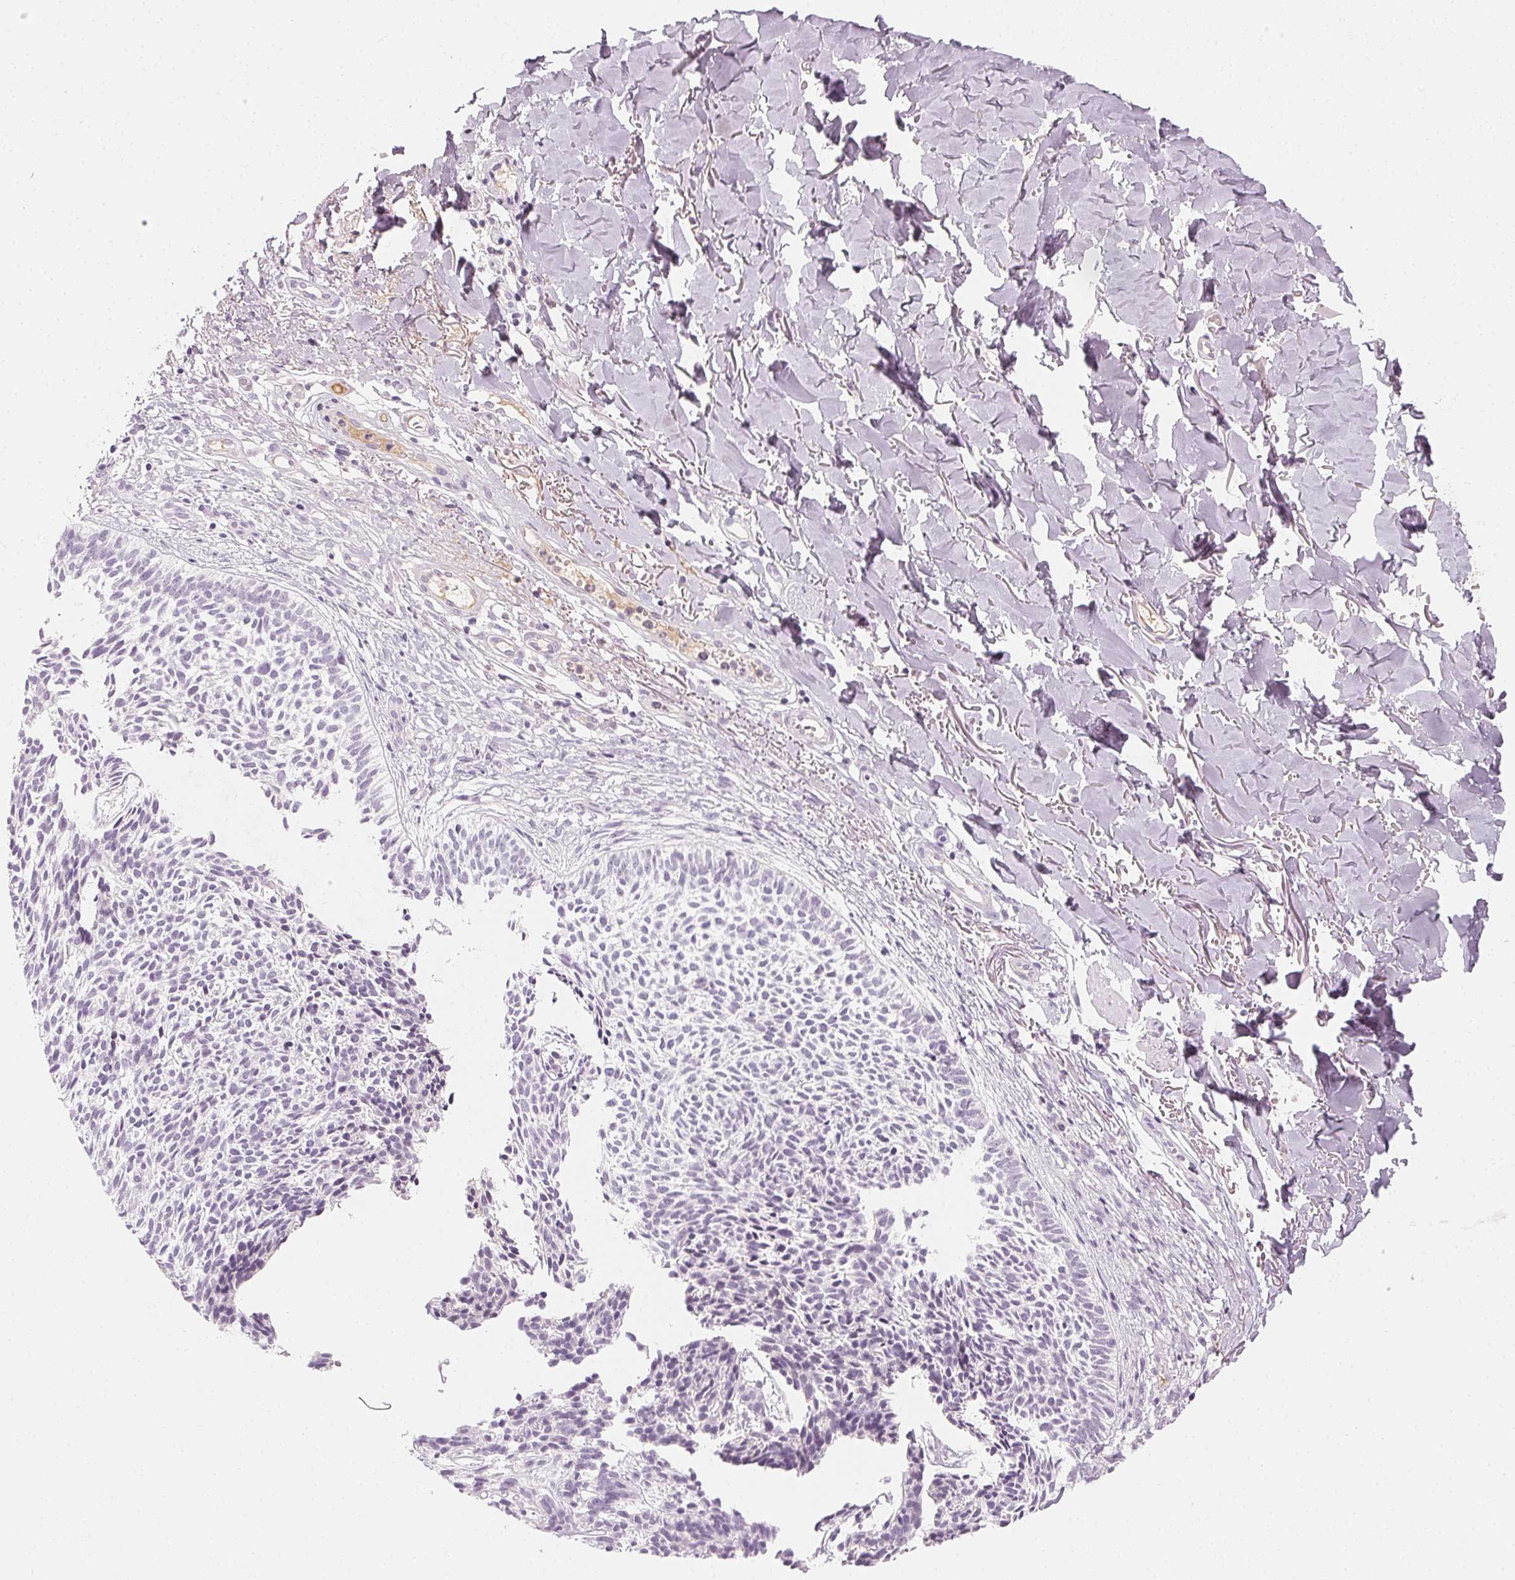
{"staining": {"intensity": "negative", "quantity": "none", "location": "none"}, "tissue": "skin cancer", "cell_type": "Tumor cells", "image_type": "cancer", "snomed": [{"axis": "morphology", "description": "Basal cell carcinoma"}, {"axis": "topography", "description": "Skin"}], "caption": "Tumor cells show no significant positivity in skin cancer (basal cell carcinoma).", "gene": "AFM", "patient": {"sex": "male", "age": 78}}